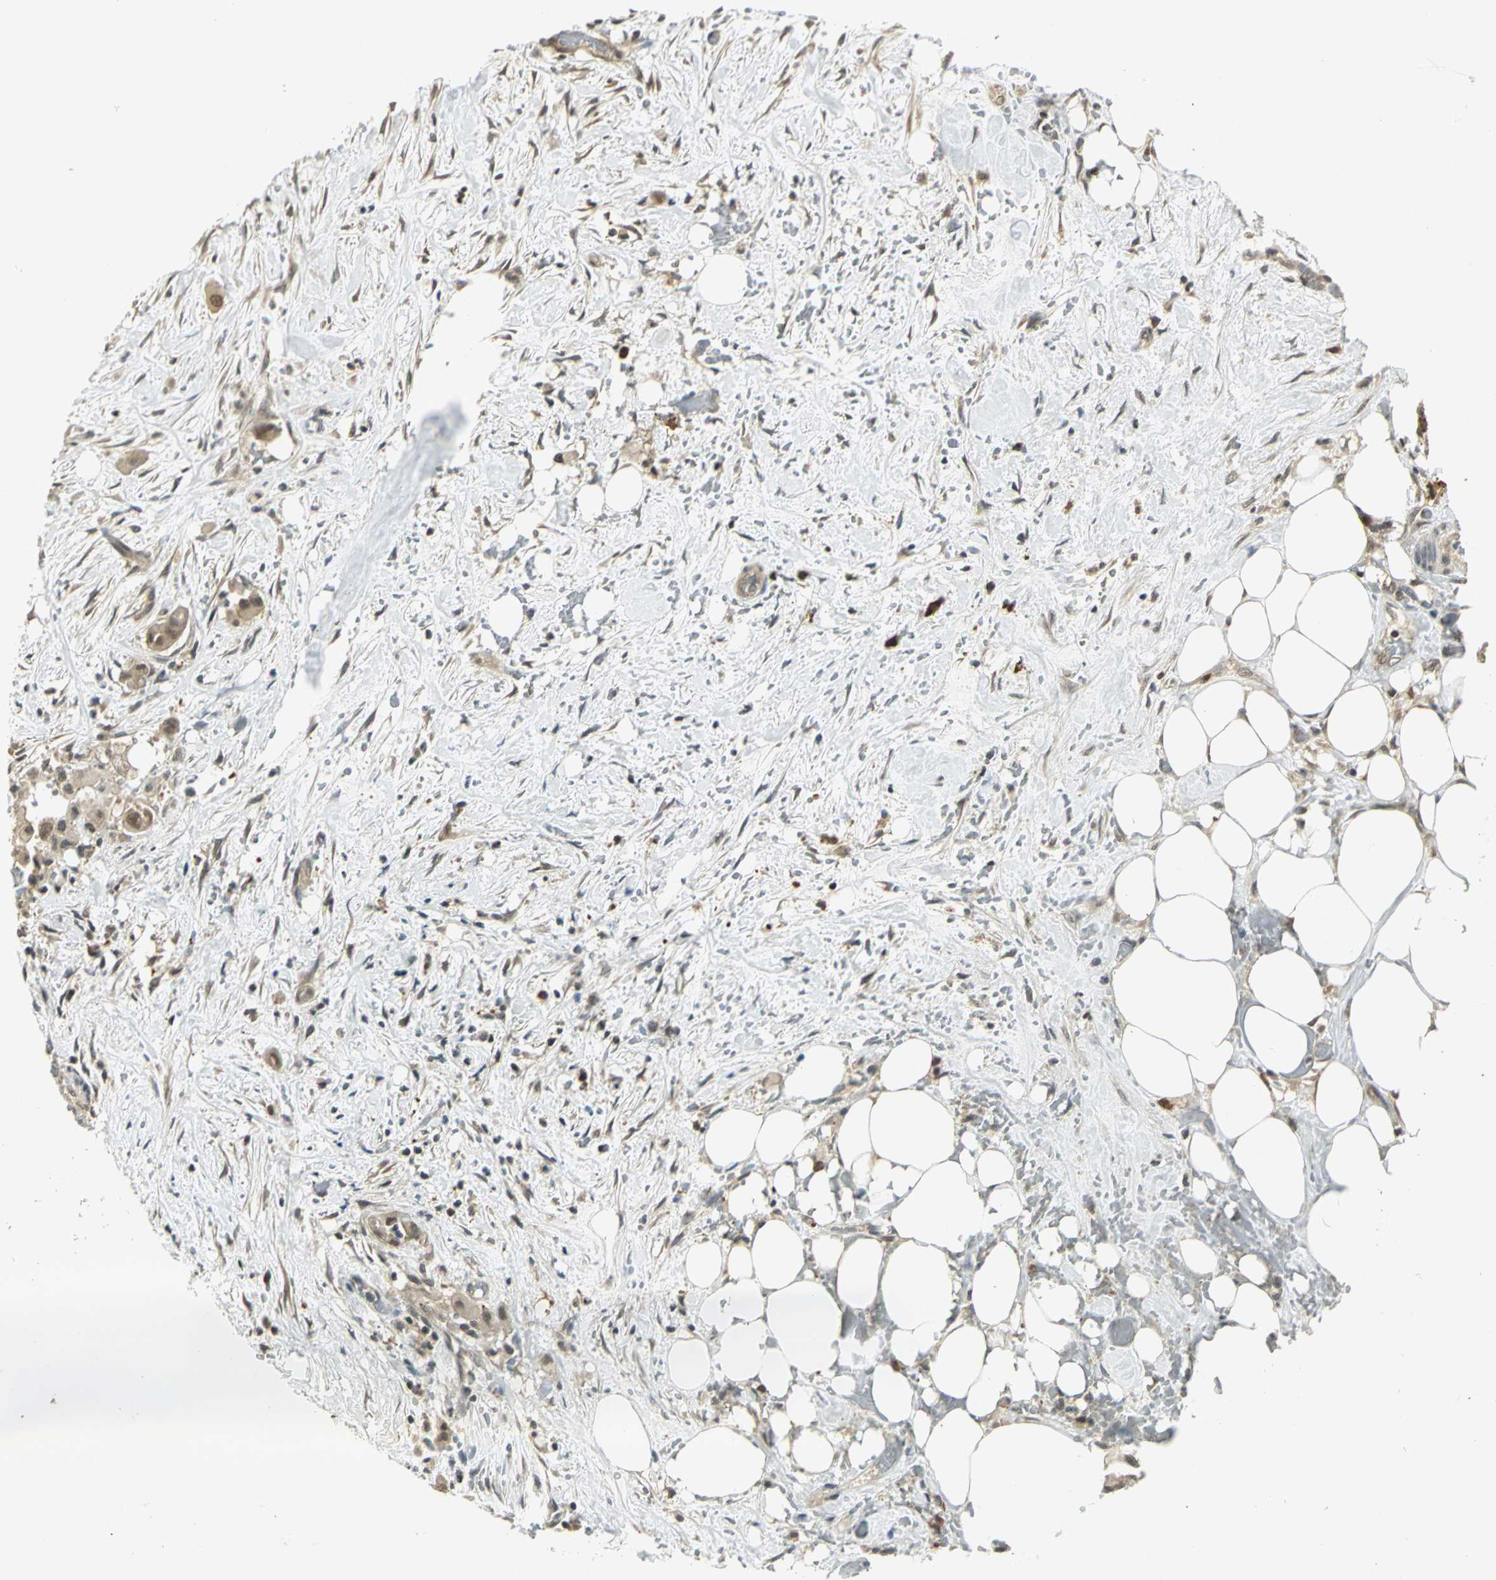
{"staining": {"intensity": "weak", "quantity": ">75%", "location": "cytoplasmic/membranous"}, "tissue": "liver cancer", "cell_type": "Tumor cells", "image_type": "cancer", "snomed": [{"axis": "morphology", "description": "Cholangiocarcinoma"}, {"axis": "topography", "description": "Liver"}], "caption": "Liver cholangiocarcinoma stained with a brown dye displays weak cytoplasmic/membranous positive expression in approximately >75% of tumor cells.", "gene": "CDC34", "patient": {"sex": "female", "age": 68}}